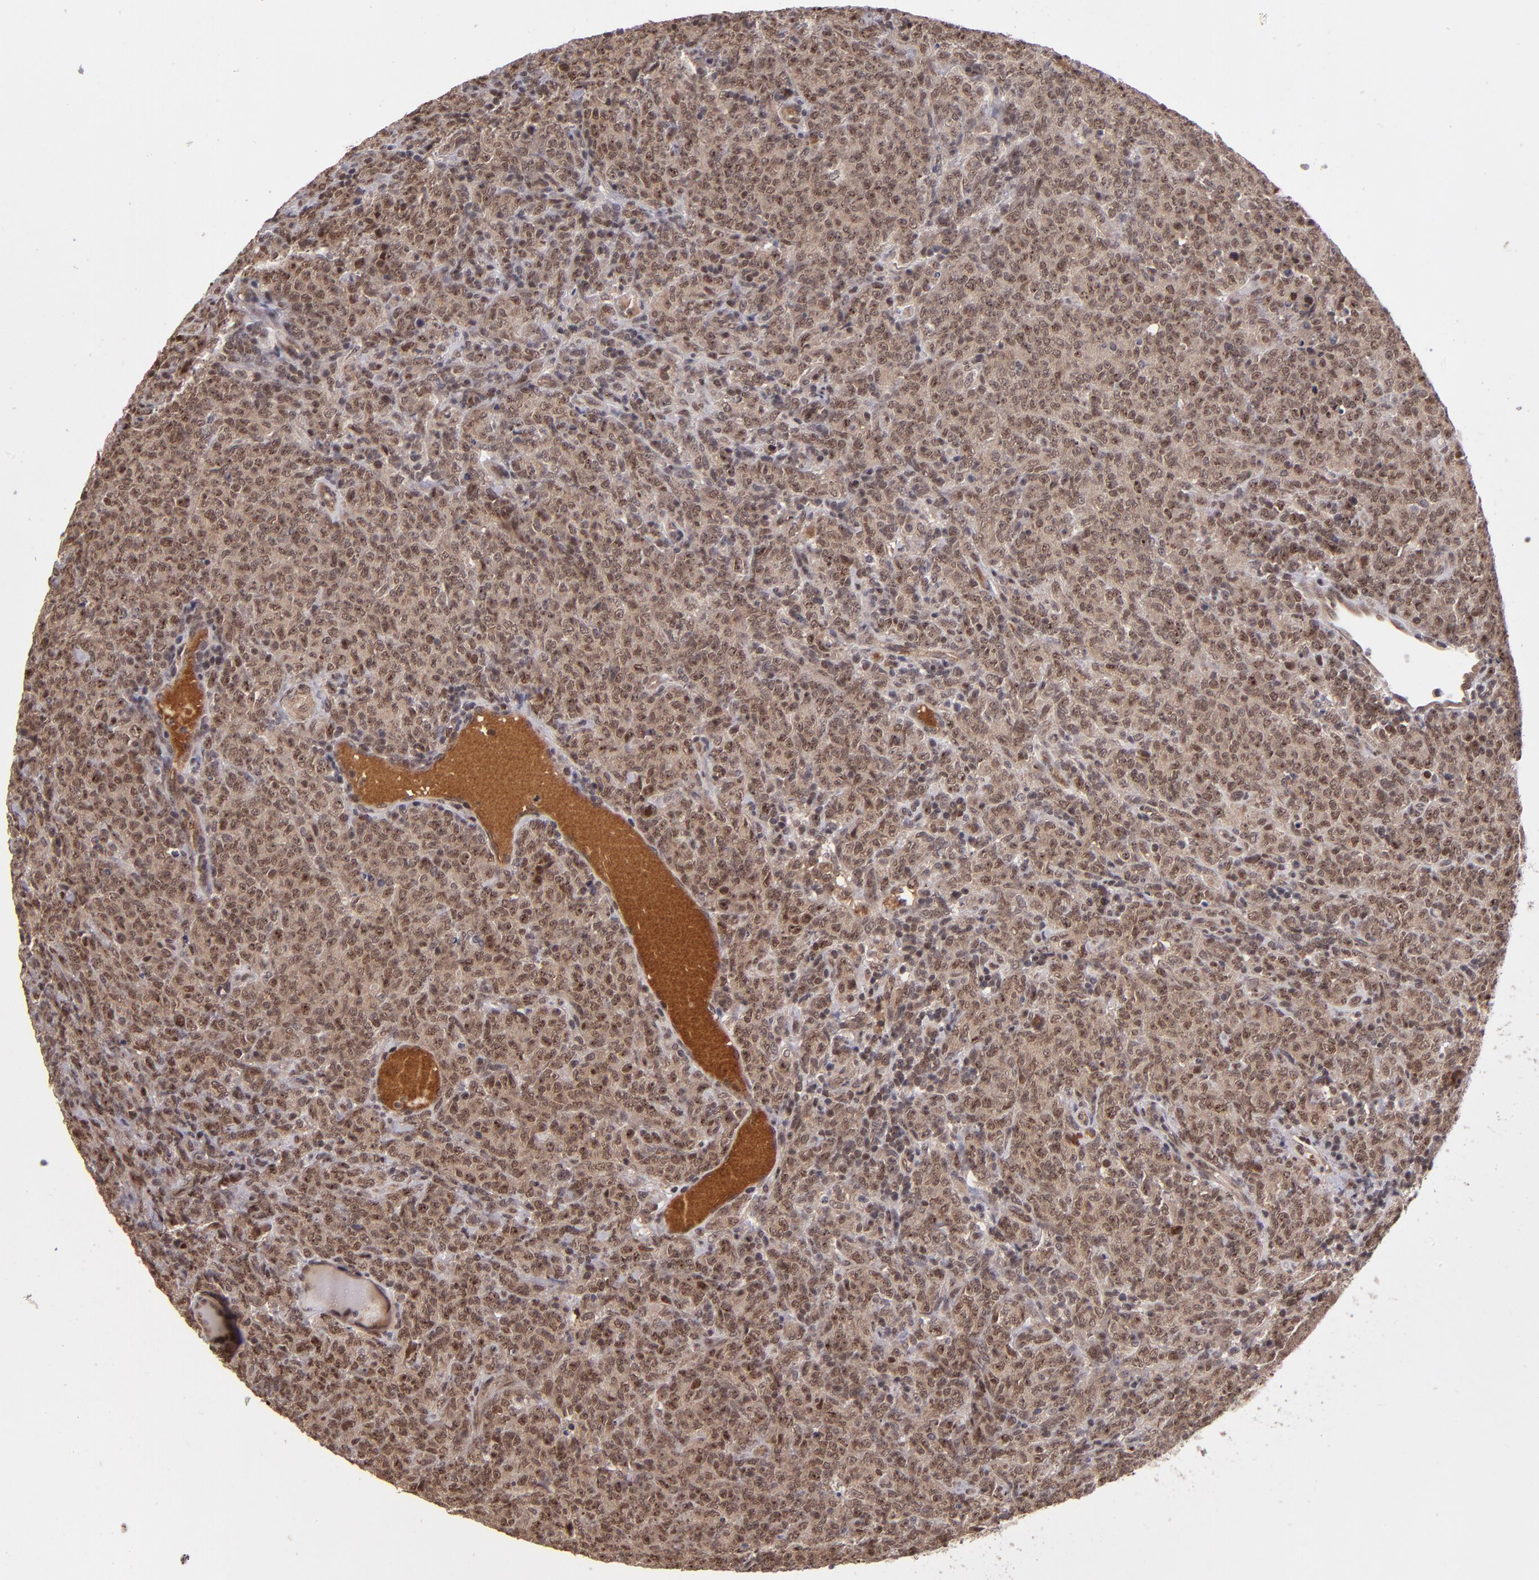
{"staining": {"intensity": "moderate", "quantity": "25%-75%", "location": "cytoplasmic/membranous,nuclear"}, "tissue": "lymphoma", "cell_type": "Tumor cells", "image_type": "cancer", "snomed": [{"axis": "morphology", "description": "Malignant lymphoma, non-Hodgkin's type, High grade"}, {"axis": "topography", "description": "Tonsil"}], "caption": "The histopathology image reveals a brown stain indicating the presence of a protein in the cytoplasmic/membranous and nuclear of tumor cells in malignant lymphoma, non-Hodgkin's type (high-grade).", "gene": "ABHD12B", "patient": {"sex": "female", "age": 36}}